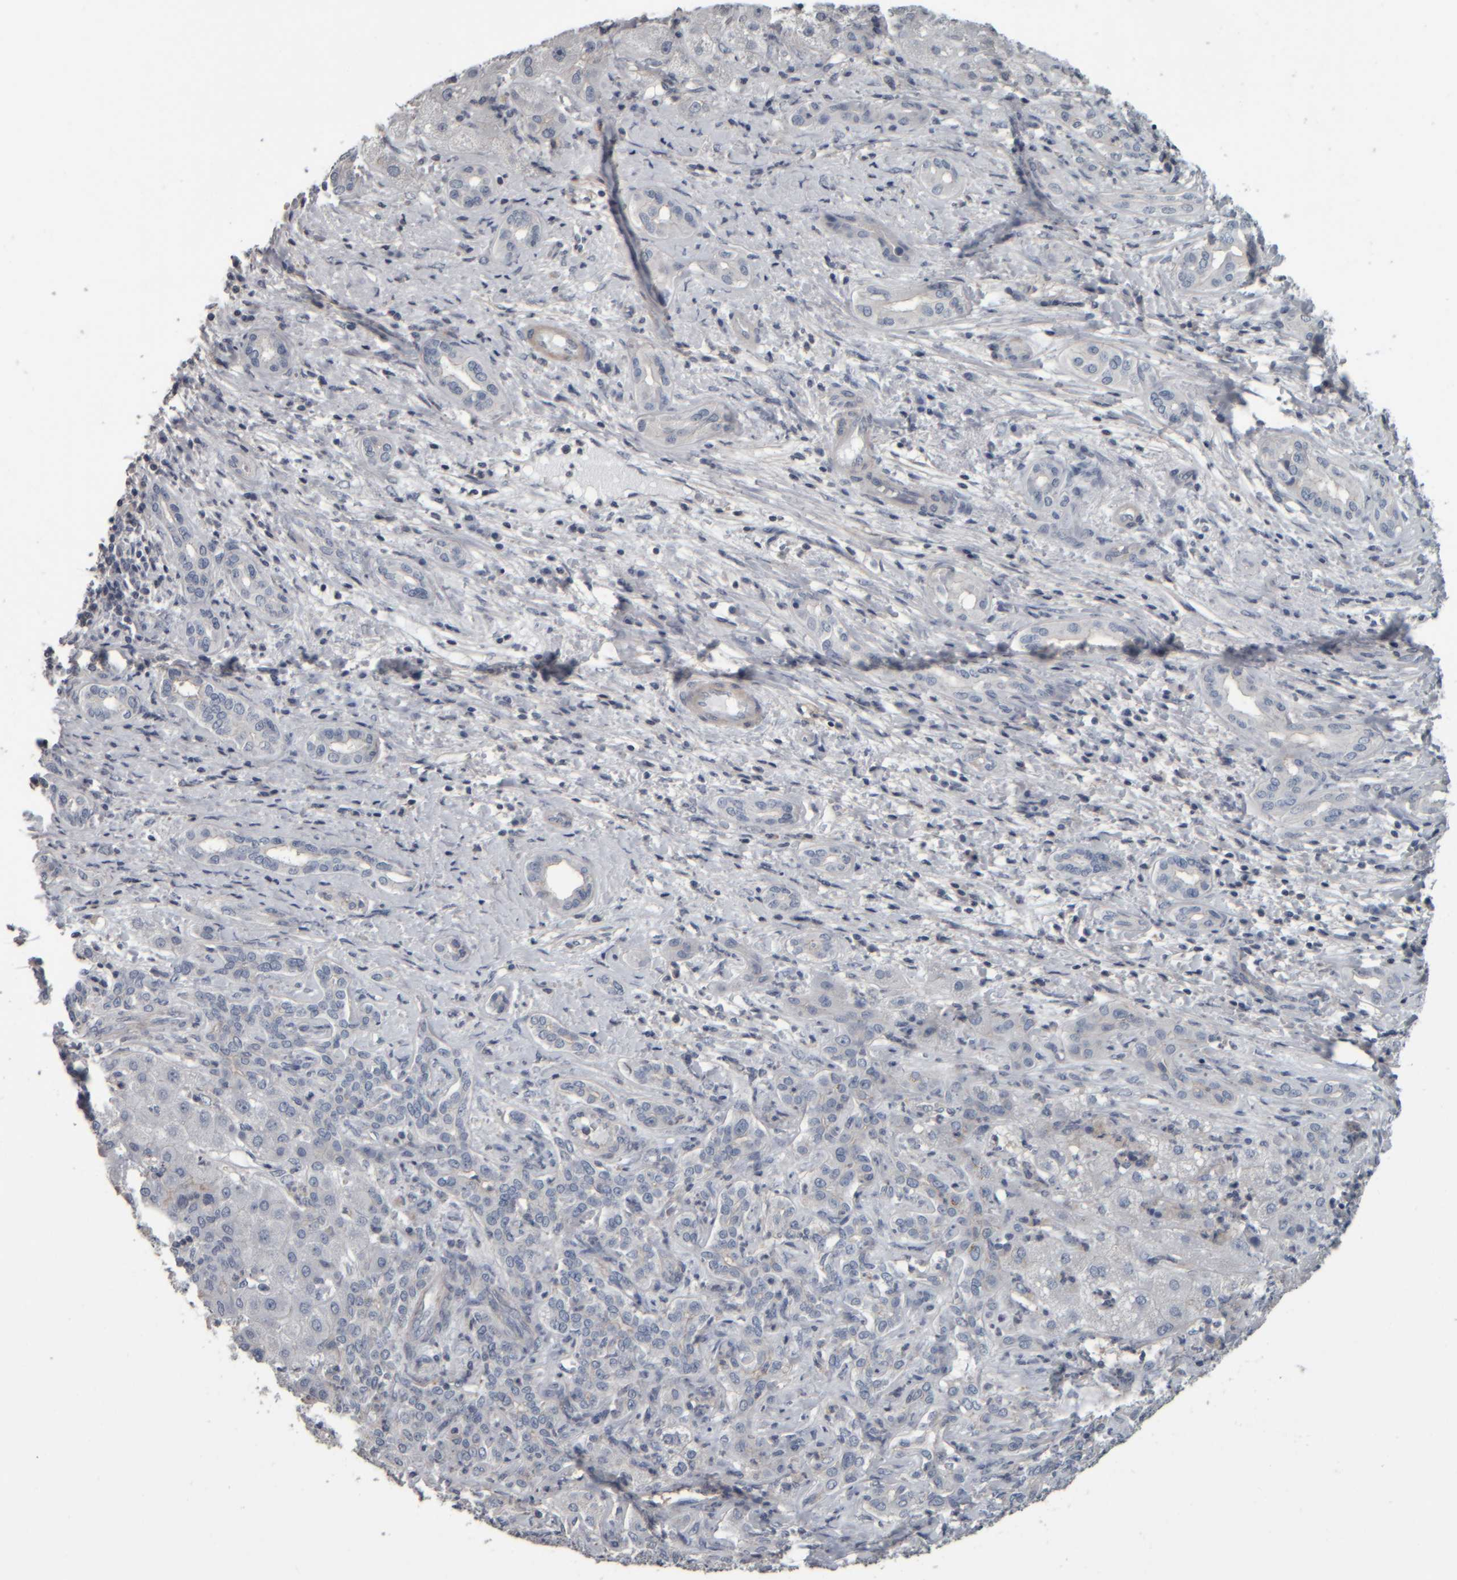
{"staining": {"intensity": "negative", "quantity": "none", "location": "none"}, "tissue": "liver cancer", "cell_type": "Tumor cells", "image_type": "cancer", "snomed": [{"axis": "morphology", "description": "Carcinoma, Hepatocellular, NOS"}, {"axis": "topography", "description": "Liver"}], "caption": "Tumor cells are negative for brown protein staining in liver cancer (hepatocellular carcinoma). The staining is performed using DAB (3,3'-diaminobenzidine) brown chromogen with nuclei counter-stained in using hematoxylin.", "gene": "CAVIN4", "patient": {"sex": "male", "age": 65}}